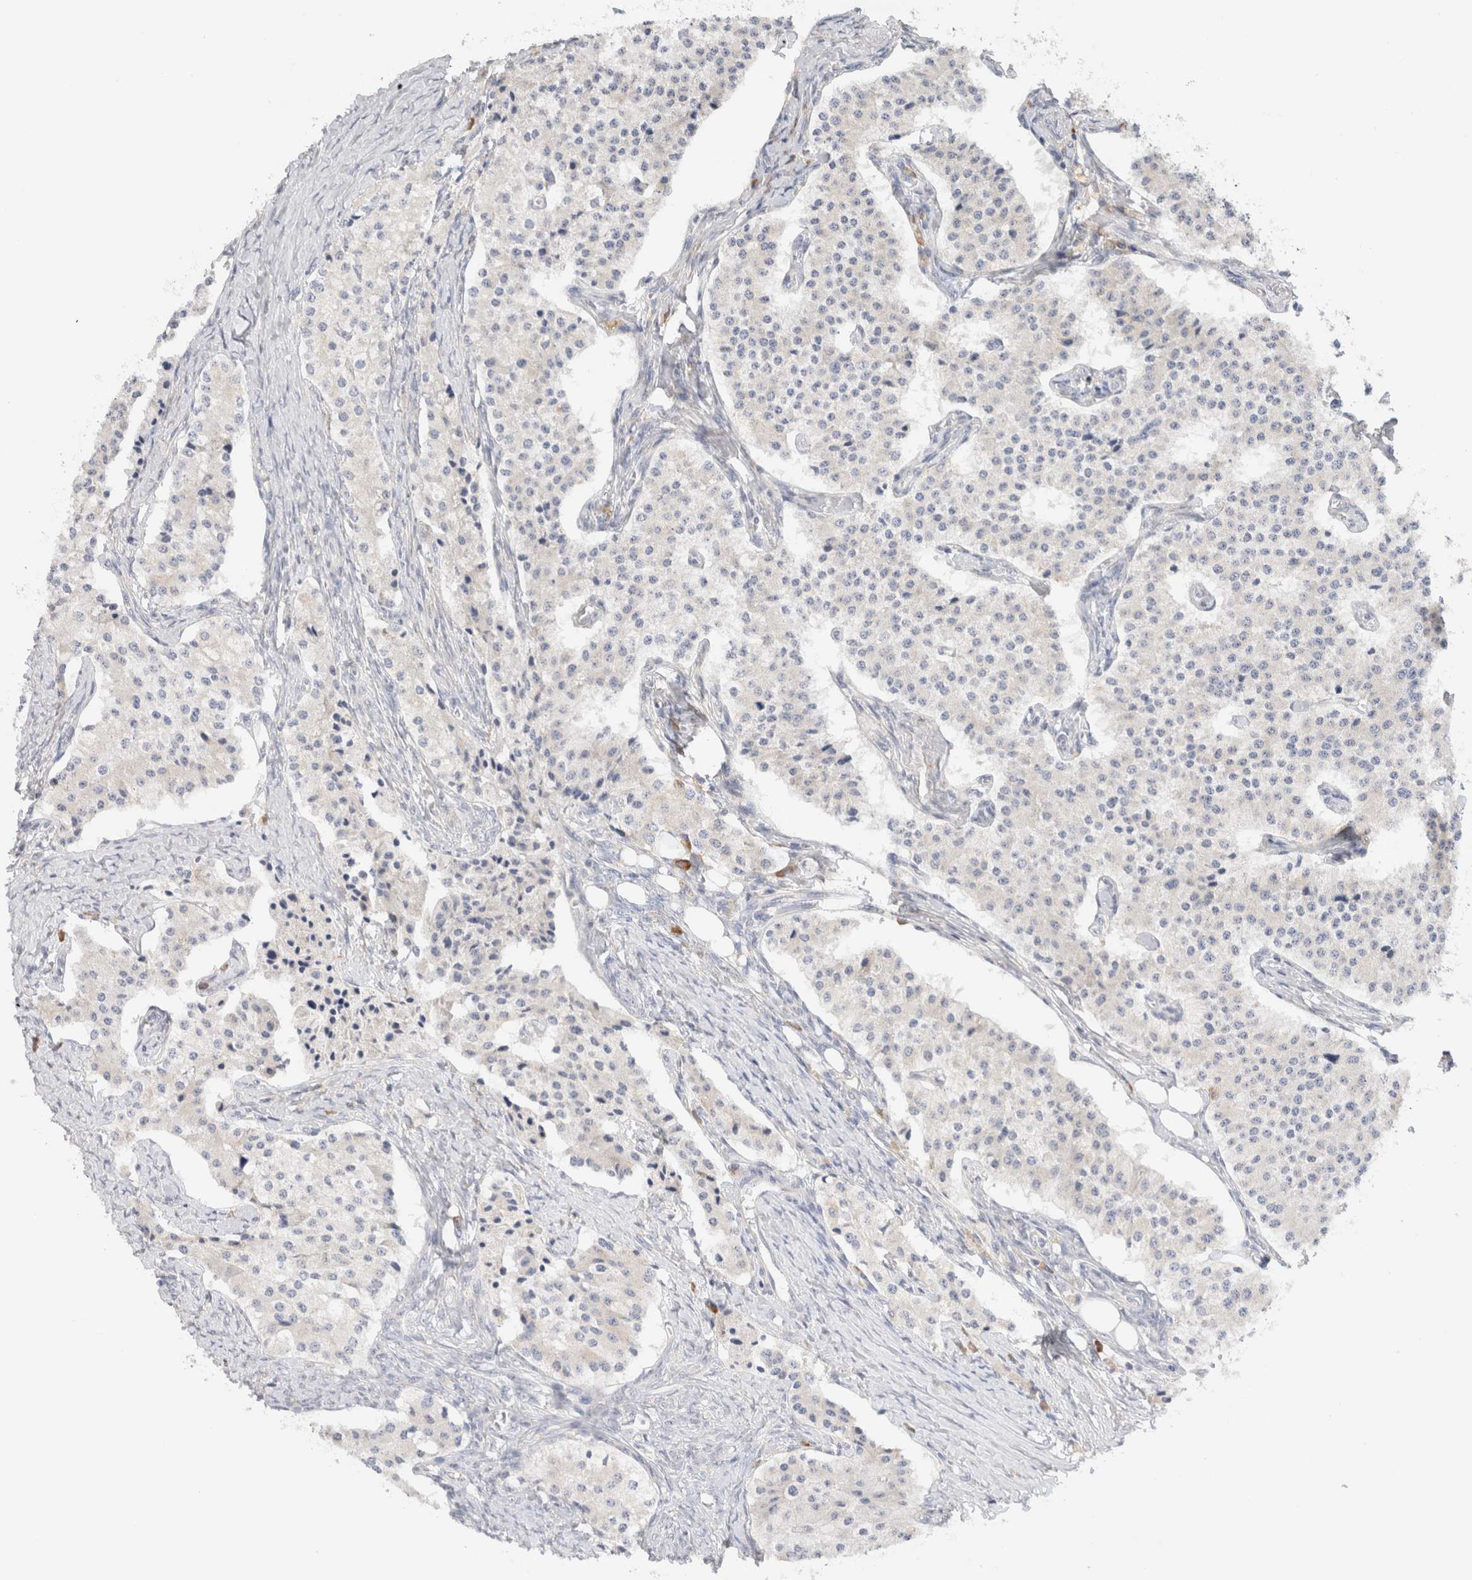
{"staining": {"intensity": "negative", "quantity": "none", "location": "none"}, "tissue": "carcinoid", "cell_type": "Tumor cells", "image_type": "cancer", "snomed": [{"axis": "morphology", "description": "Carcinoid, malignant, NOS"}, {"axis": "topography", "description": "Colon"}], "caption": "Immunohistochemical staining of human carcinoid demonstrates no significant expression in tumor cells. Nuclei are stained in blue.", "gene": "GADD45G", "patient": {"sex": "female", "age": 52}}